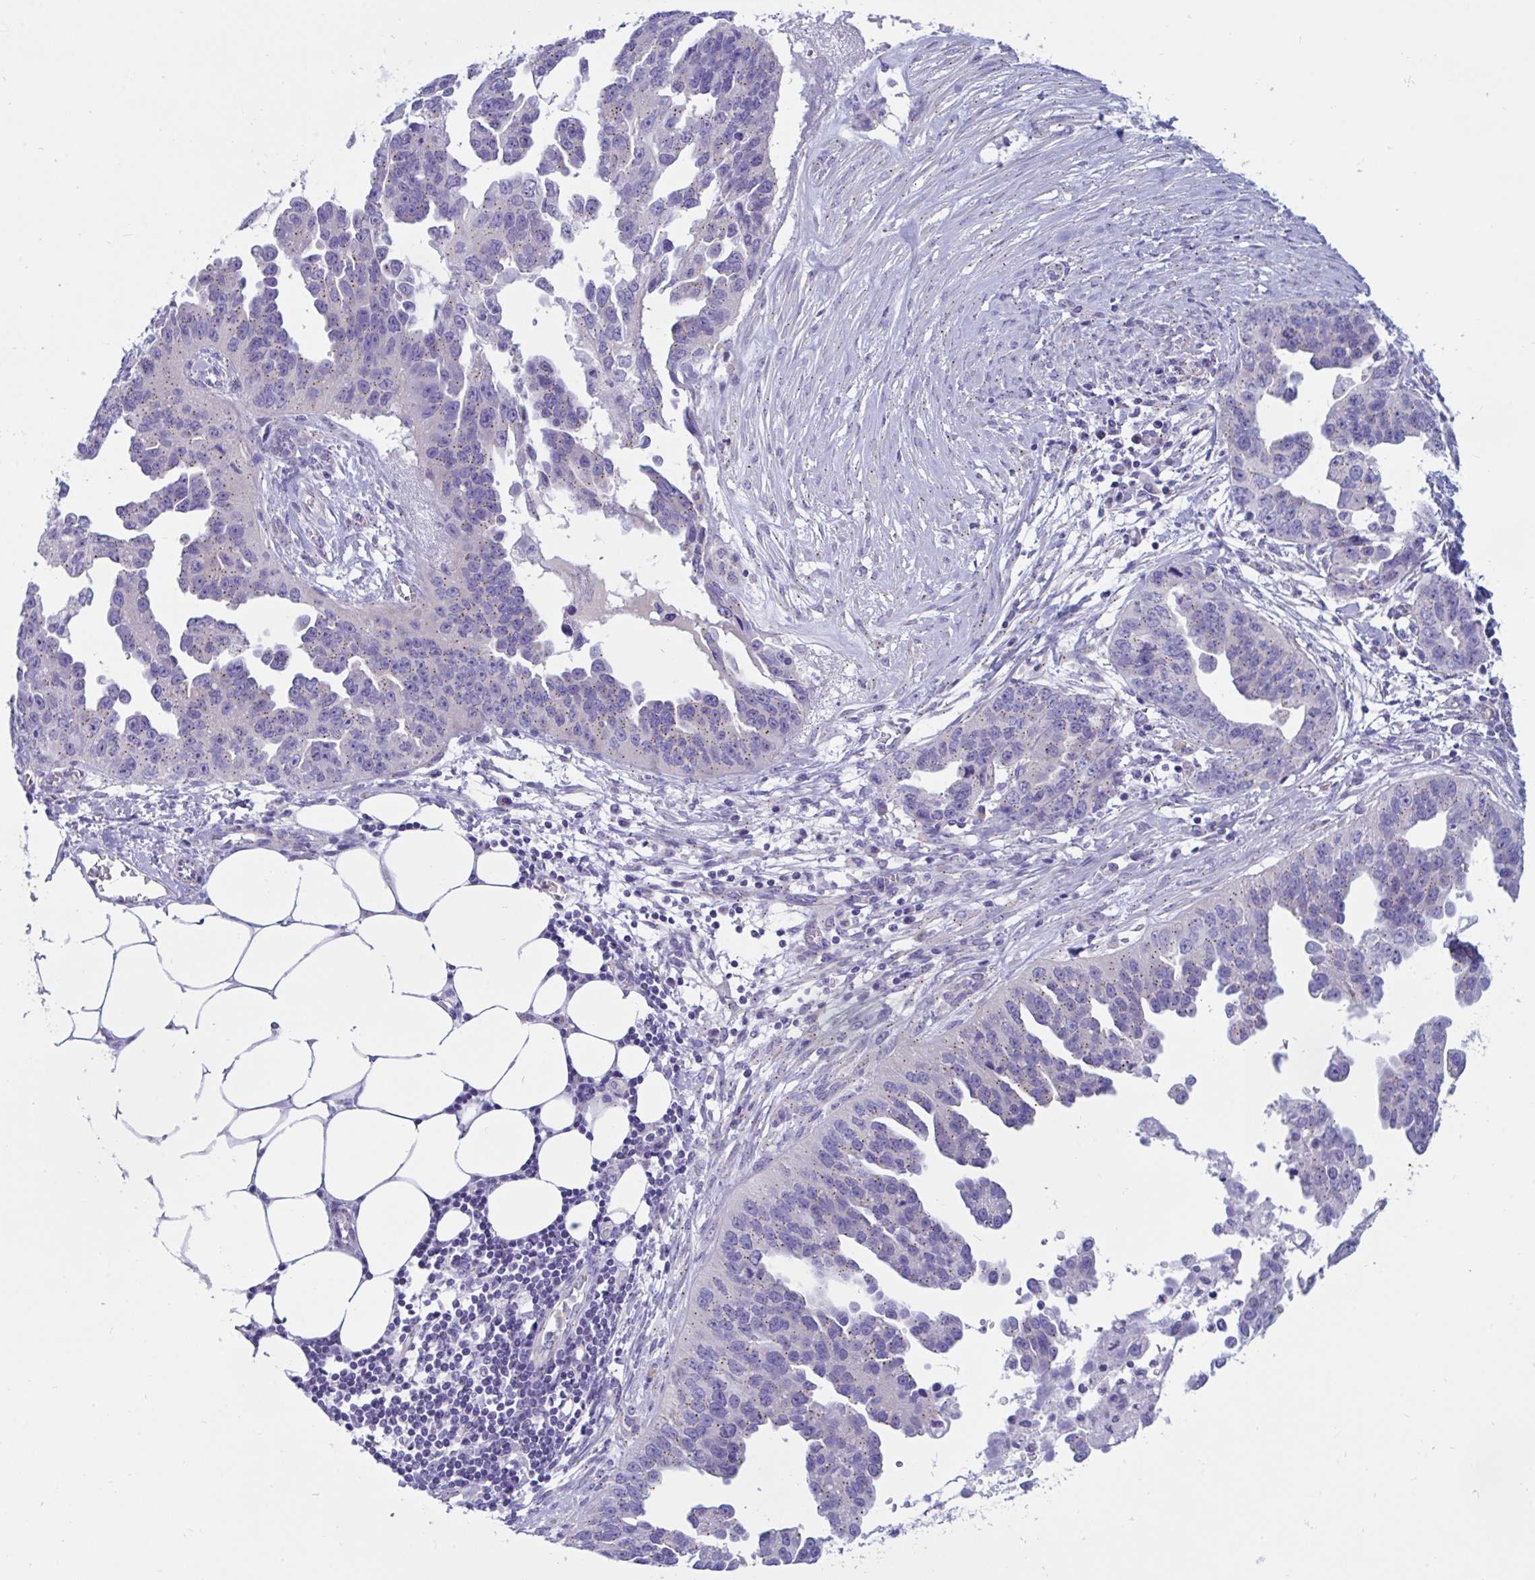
{"staining": {"intensity": "weak", "quantity": "25%-75%", "location": "cytoplasmic/membranous"}, "tissue": "ovarian cancer", "cell_type": "Tumor cells", "image_type": "cancer", "snomed": [{"axis": "morphology", "description": "Cystadenocarcinoma, serous, NOS"}, {"axis": "topography", "description": "Ovary"}], "caption": "High-power microscopy captured an IHC photomicrograph of serous cystadenocarcinoma (ovarian), revealing weak cytoplasmic/membranous expression in about 25%-75% of tumor cells.", "gene": "RNASE3", "patient": {"sex": "female", "age": 75}}